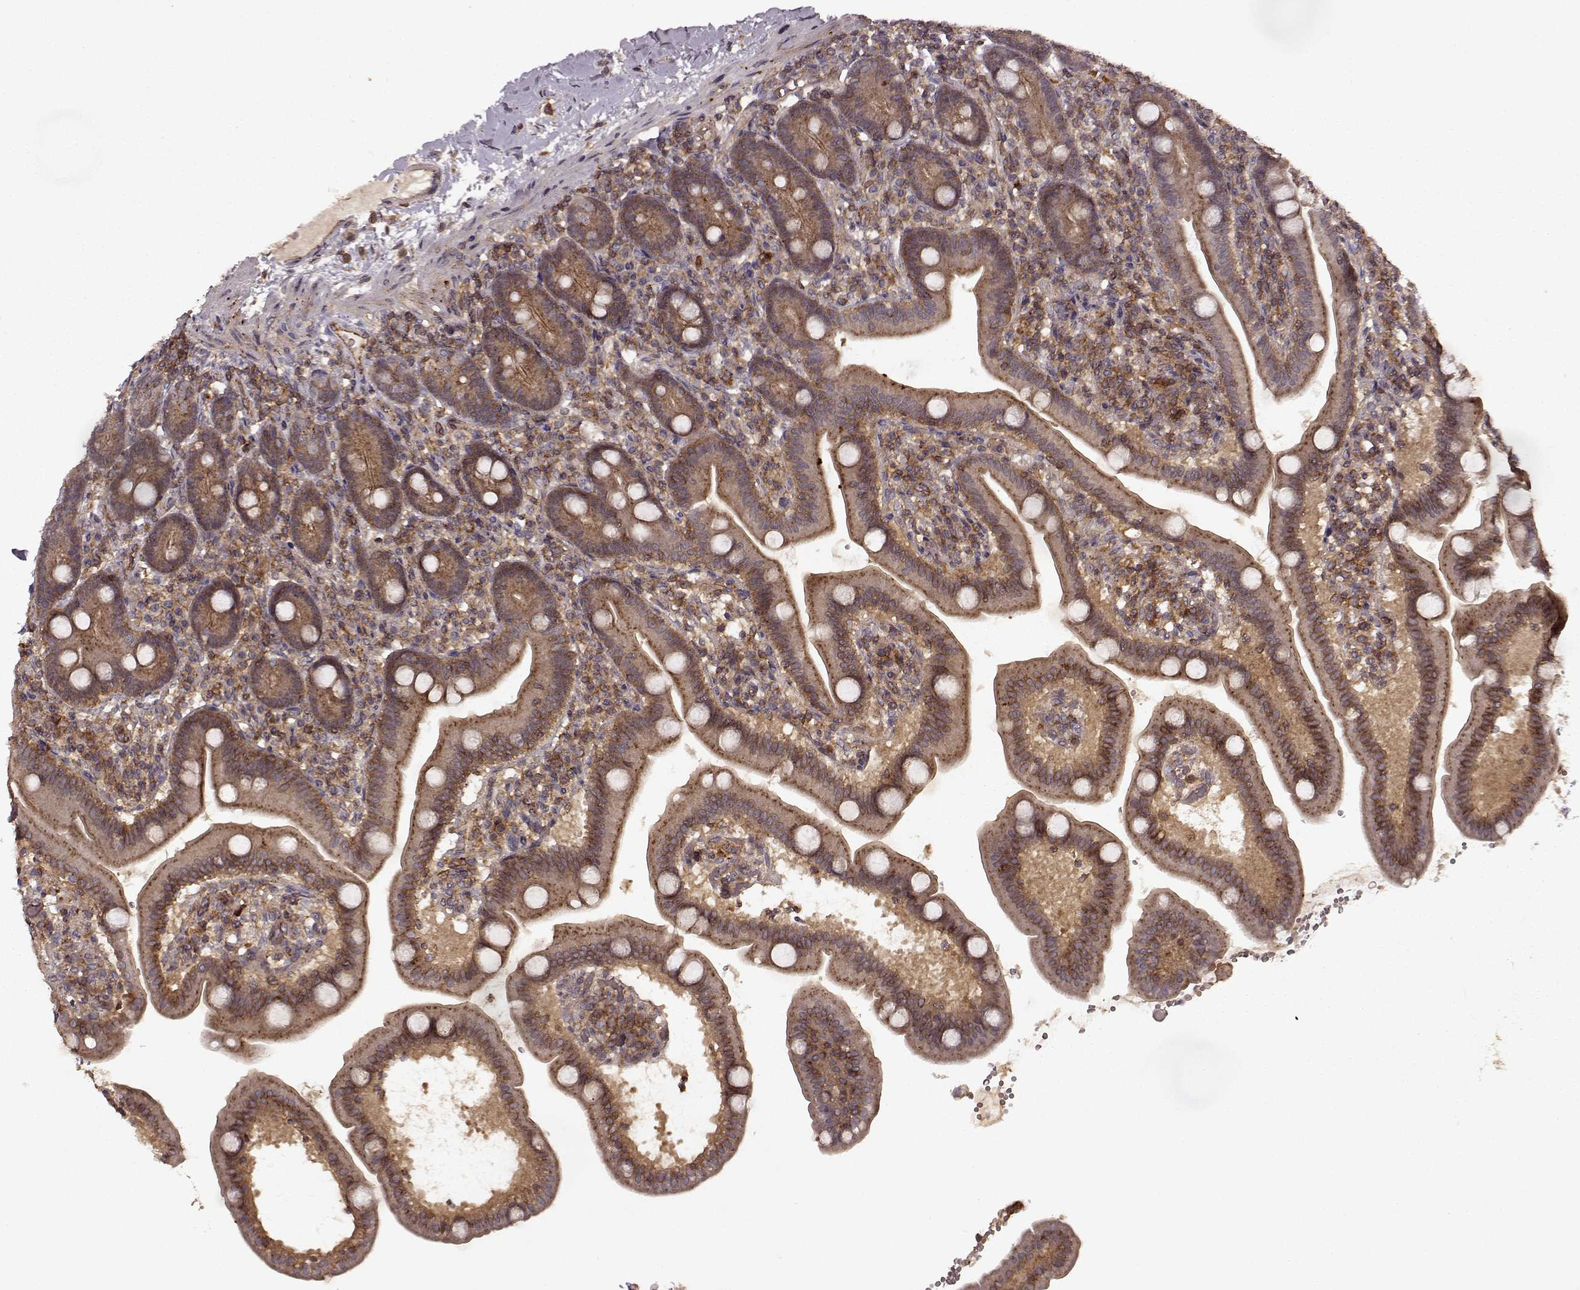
{"staining": {"intensity": "moderate", "quantity": ">75%", "location": "cytoplasmic/membranous"}, "tissue": "small intestine", "cell_type": "Glandular cells", "image_type": "normal", "snomed": [{"axis": "morphology", "description": "Normal tissue, NOS"}, {"axis": "topography", "description": "Small intestine"}], "caption": "Immunohistochemical staining of unremarkable small intestine shows moderate cytoplasmic/membranous protein staining in approximately >75% of glandular cells. (DAB (3,3'-diaminobenzidine) = brown stain, brightfield microscopy at high magnification).", "gene": "IFRD2", "patient": {"sex": "male", "age": 66}}